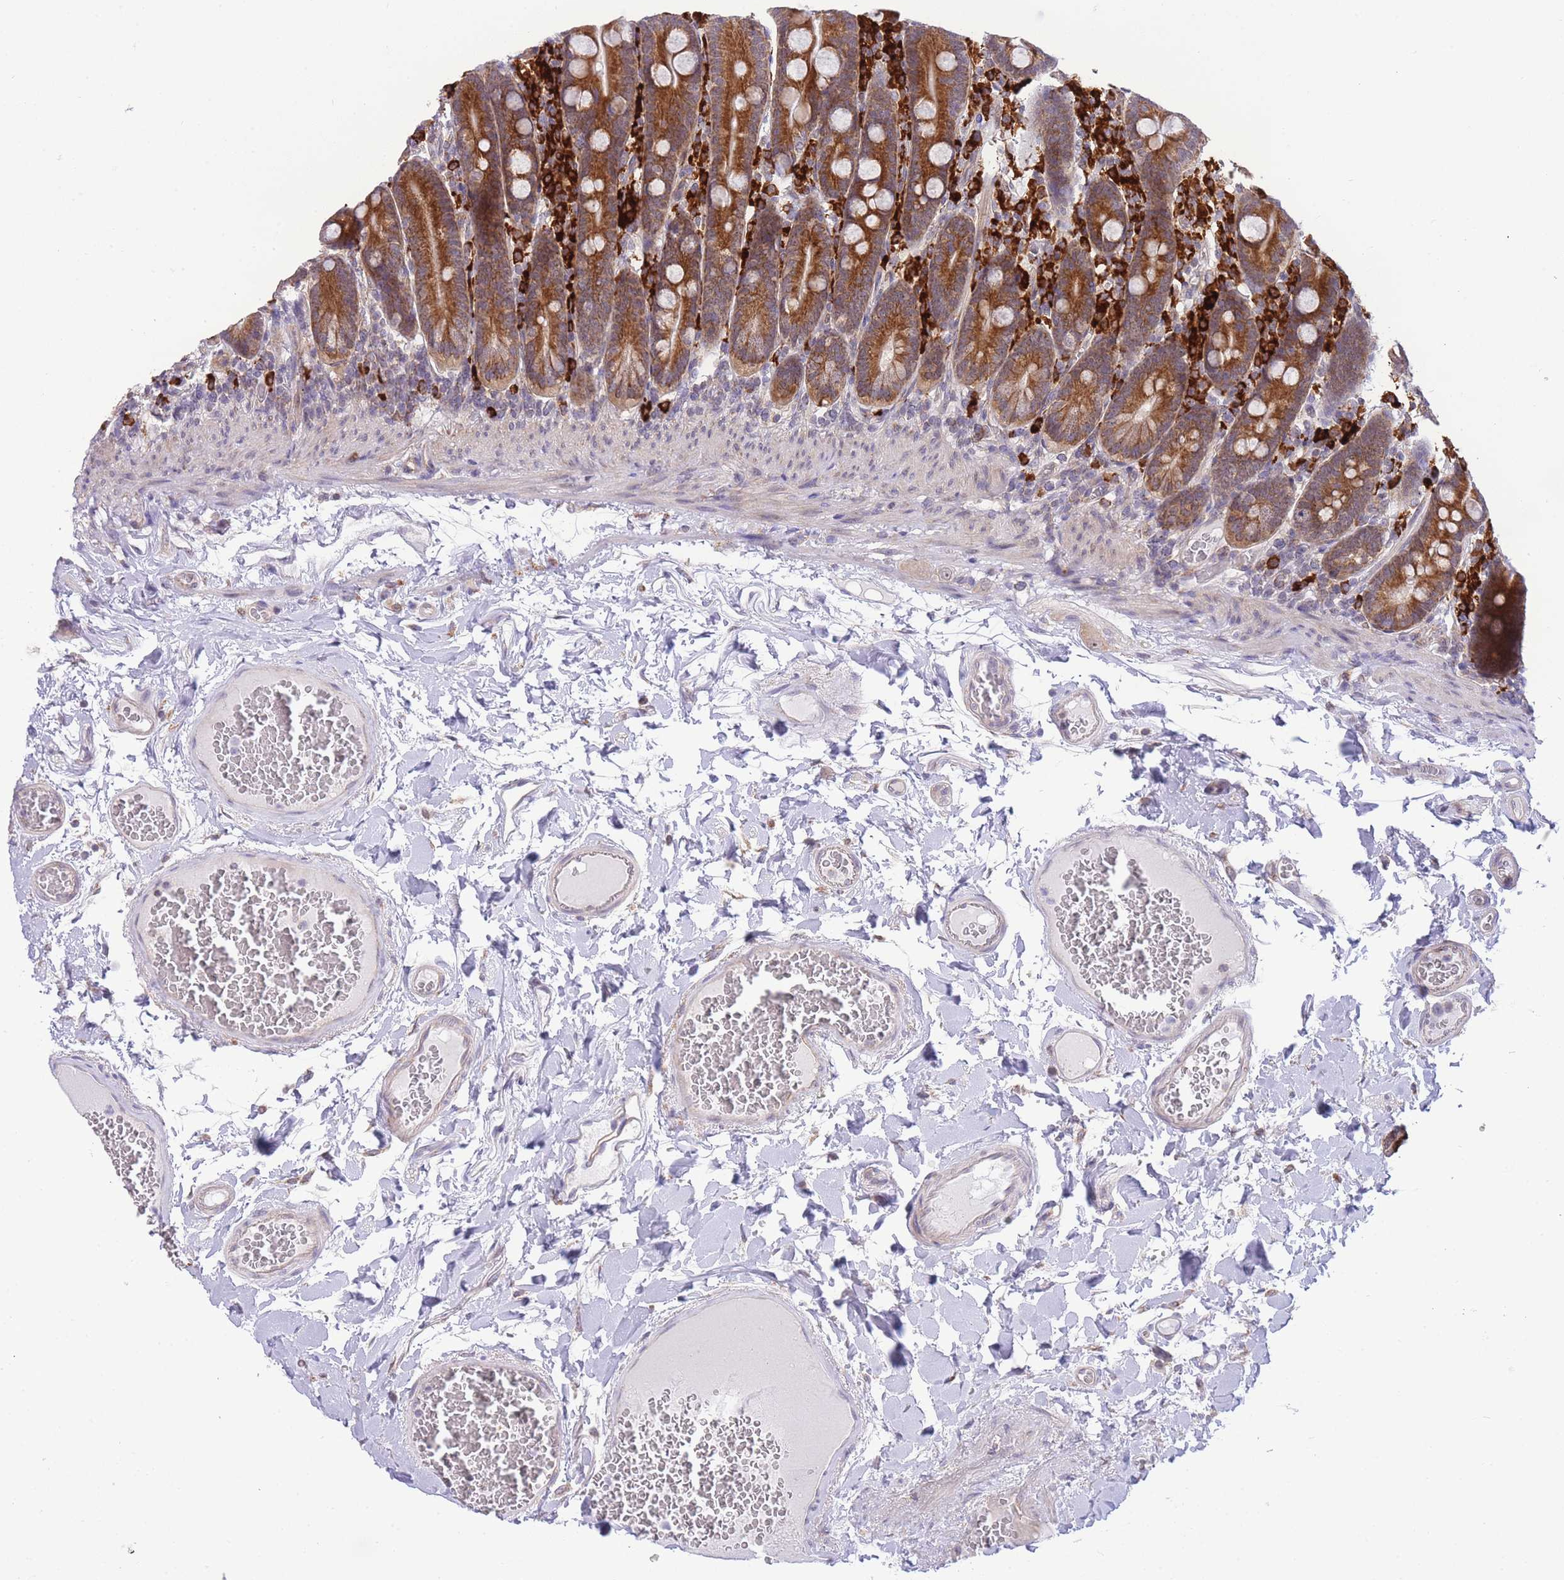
{"staining": {"intensity": "strong", "quantity": ">75%", "location": "cytoplasmic/membranous"}, "tissue": "duodenum", "cell_type": "Glandular cells", "image_type": "normal", "snomed": [{"axis": "morphology", "description": "Normal tissue, NOS"}, {"axis": "topography", "description": "Duodenum"}], "caption": "Normal duodenum reveals strong cytoplasmic/membranous staining in about >75% of glandular cells.", "gene": "EXOSC8", "patient": {"sex": "female", "age": 62}}